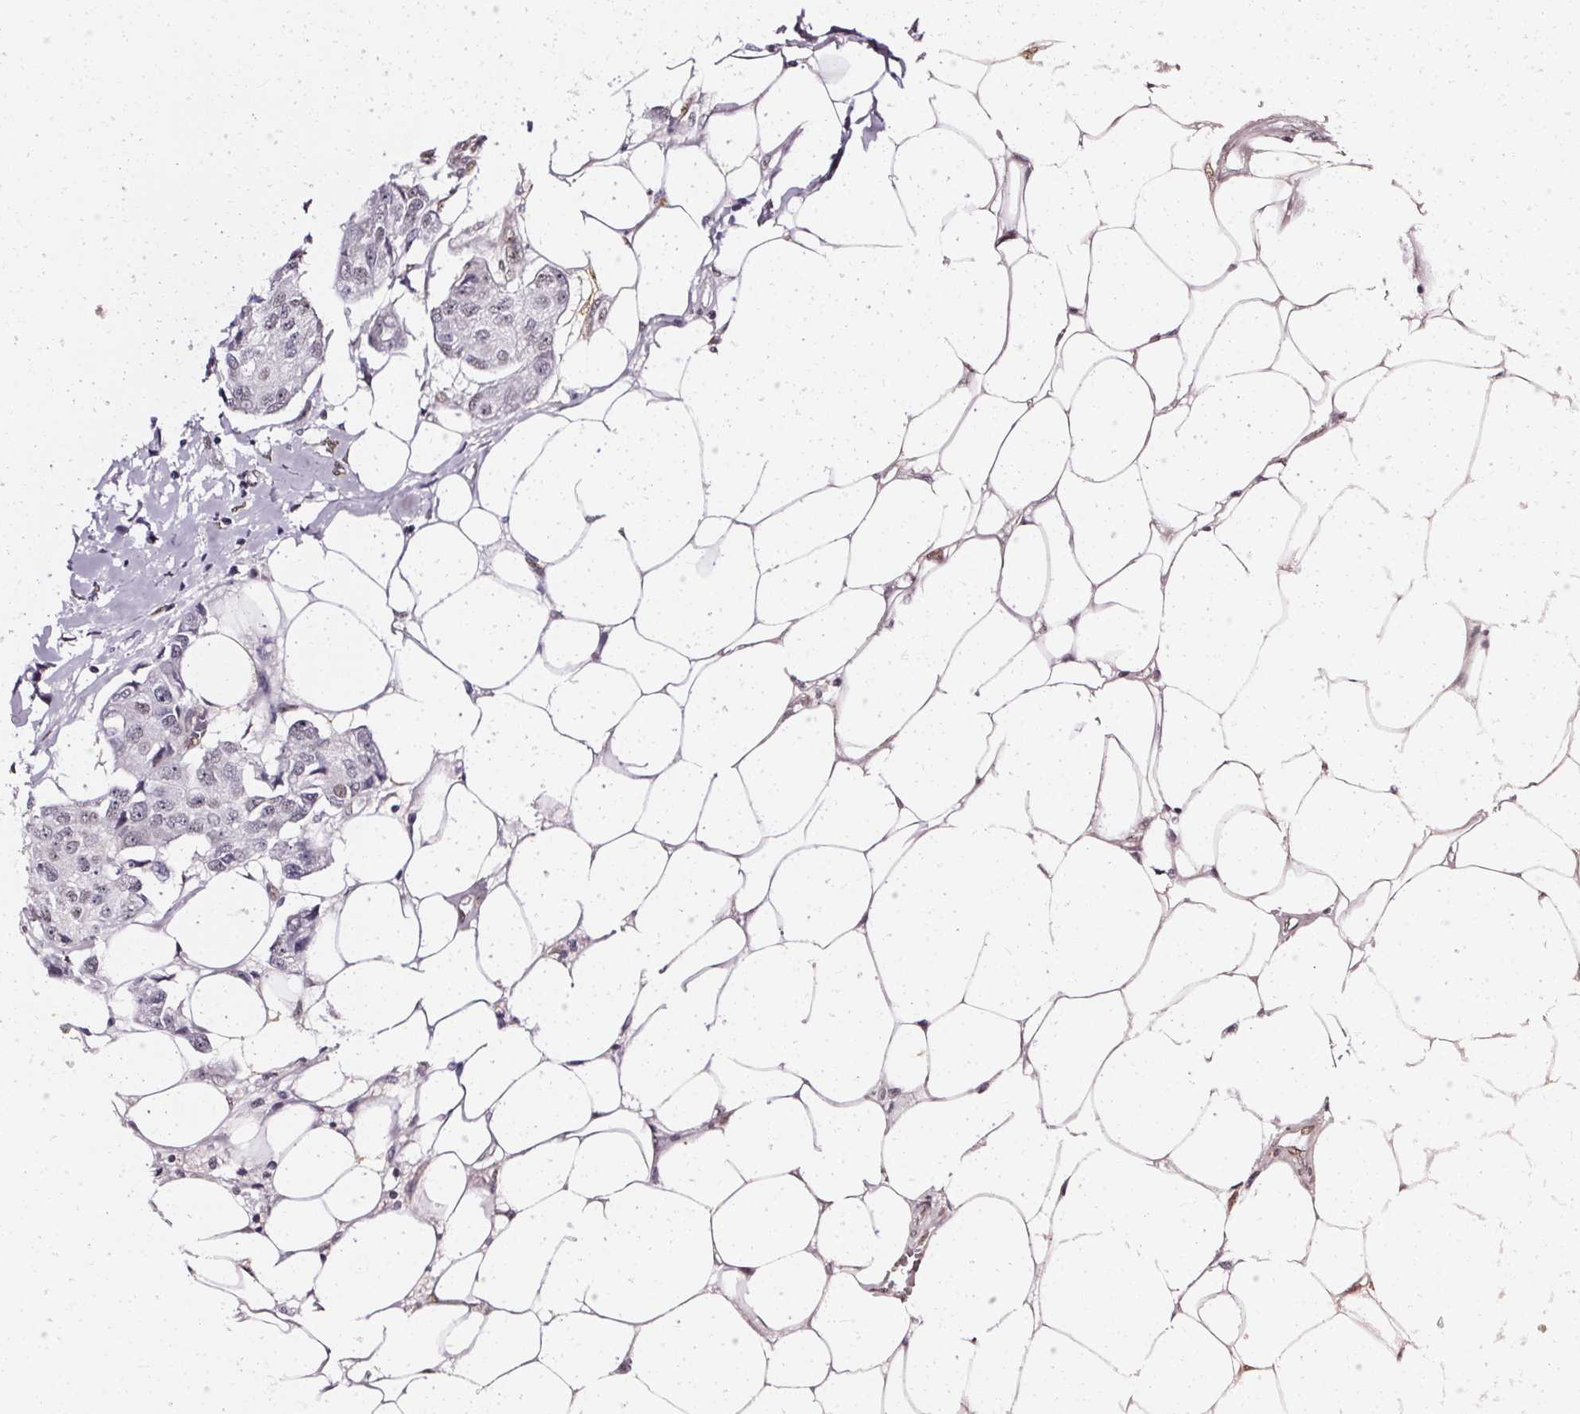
{"staining": {"intensity": "negative", "quantity": "none", "location": "none"}, "tissue": "breast cancer", "cell_type": "Tumor cells", "image_type": "cancer", "snomed": [{"axis": "morphology", "description": "Duct carcinoma"}, {"axis": "topography", "description": "Breast"}, {"axis": "topography", "description": "Lymph node"}], "caption": "This is a photomicrograph of immunohistochemistry staining of breast cancer (intraductal carcinoma), which shows no staining in tumor cells.", "gene": "GP6", "patient": {"sex": "female", "age": 80}}